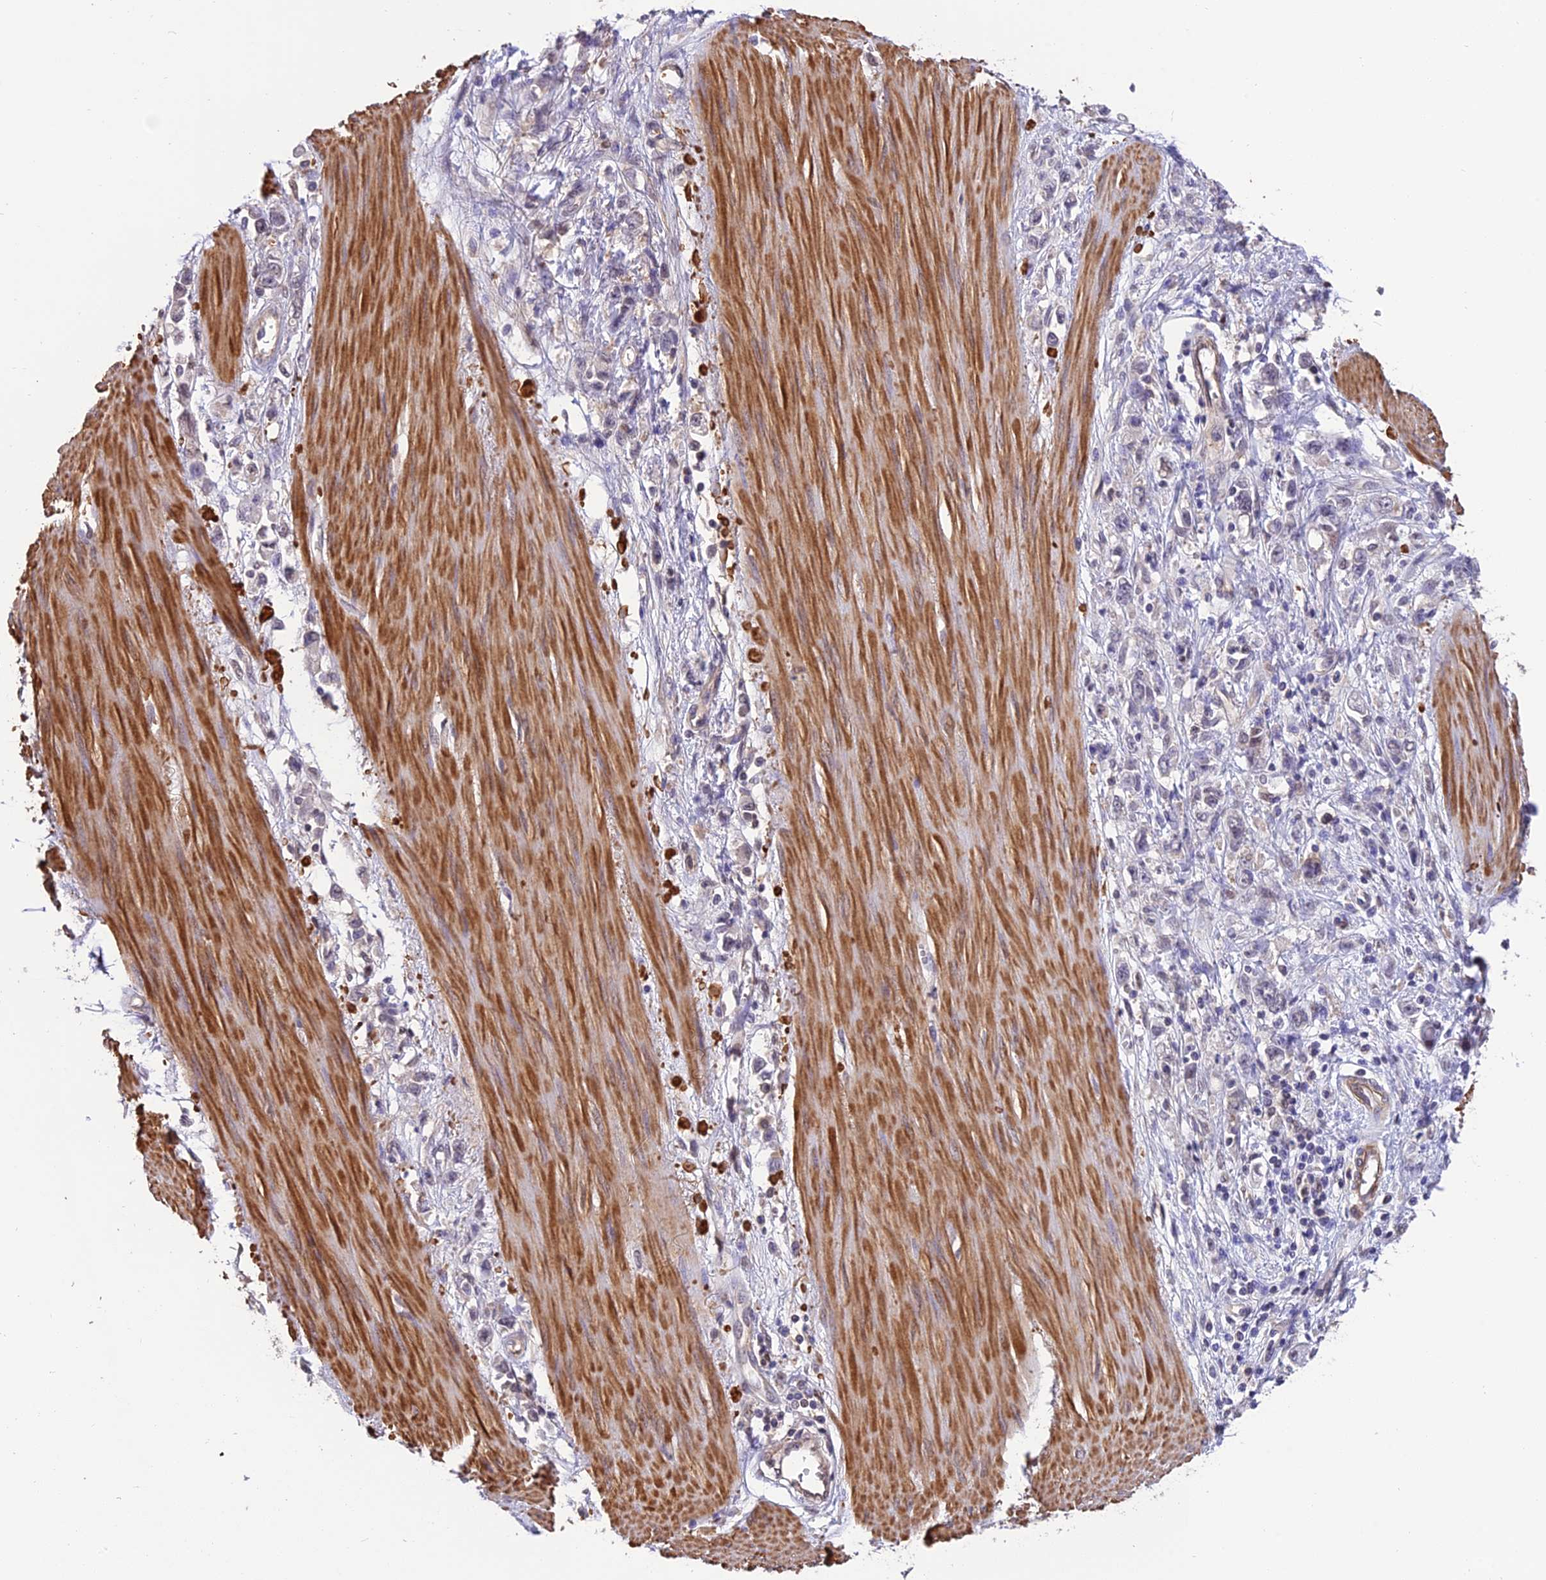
{"staining": {"intensity": "negative", "quantity": "none", "location": "none"}, "tissue": "stomach cancer", "cell_type": "Tumor cells", "image_type": "cancer", "snomed": [{"axis": "morphology", "description": "Adenocarcinoma, NOS"}, {"axis": "topography", "description": "Stomach"}], "caption": "Tumor cells are negative for protein expression in human stomach cancer.", "gene": "PSMB3", "patient": {"sex": "female", "age": 76}}